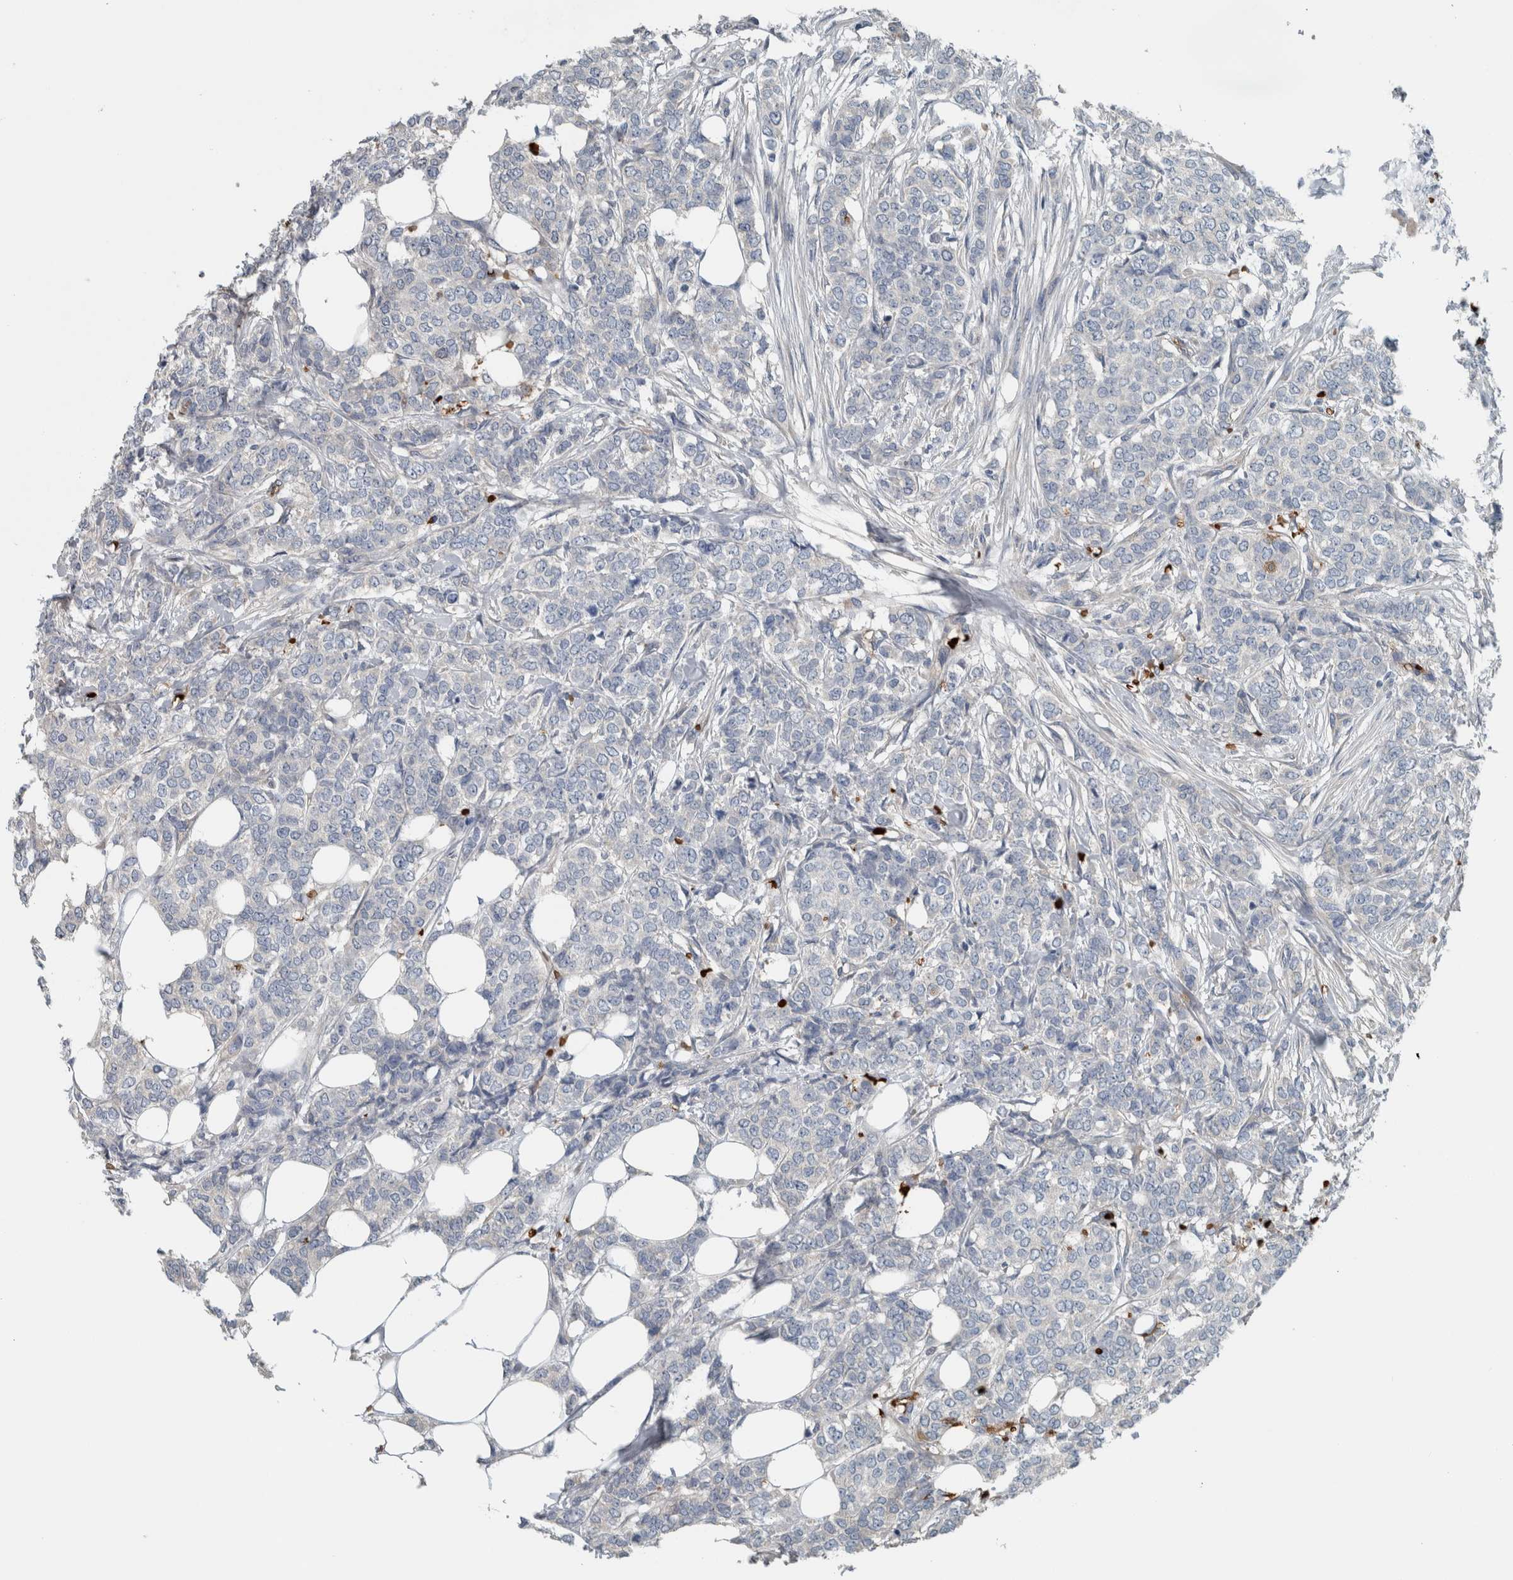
{"staining": {"intensity": "weak", "quantity": "<25%", "location": "cytoplasmic/membranous"}, "tissue": "breast cancer", "cell_type": "Tumor cells", "image_type": "cancer", "snomed": [{"axis": "morphology", "description": "Lobular carcinoma"}, {"axis": "topography", "description": "Skin"}, {"axis": "topography", "description": "Breast"}], "caption": "An immunohistochemistry micrograph of lobular carcinoma (breast) is shown. There is no staining in tumor cells of lobular carcinoma (breast).", "gene": "SH3GL2", "patient": {"sex": "female", "age": 46}}